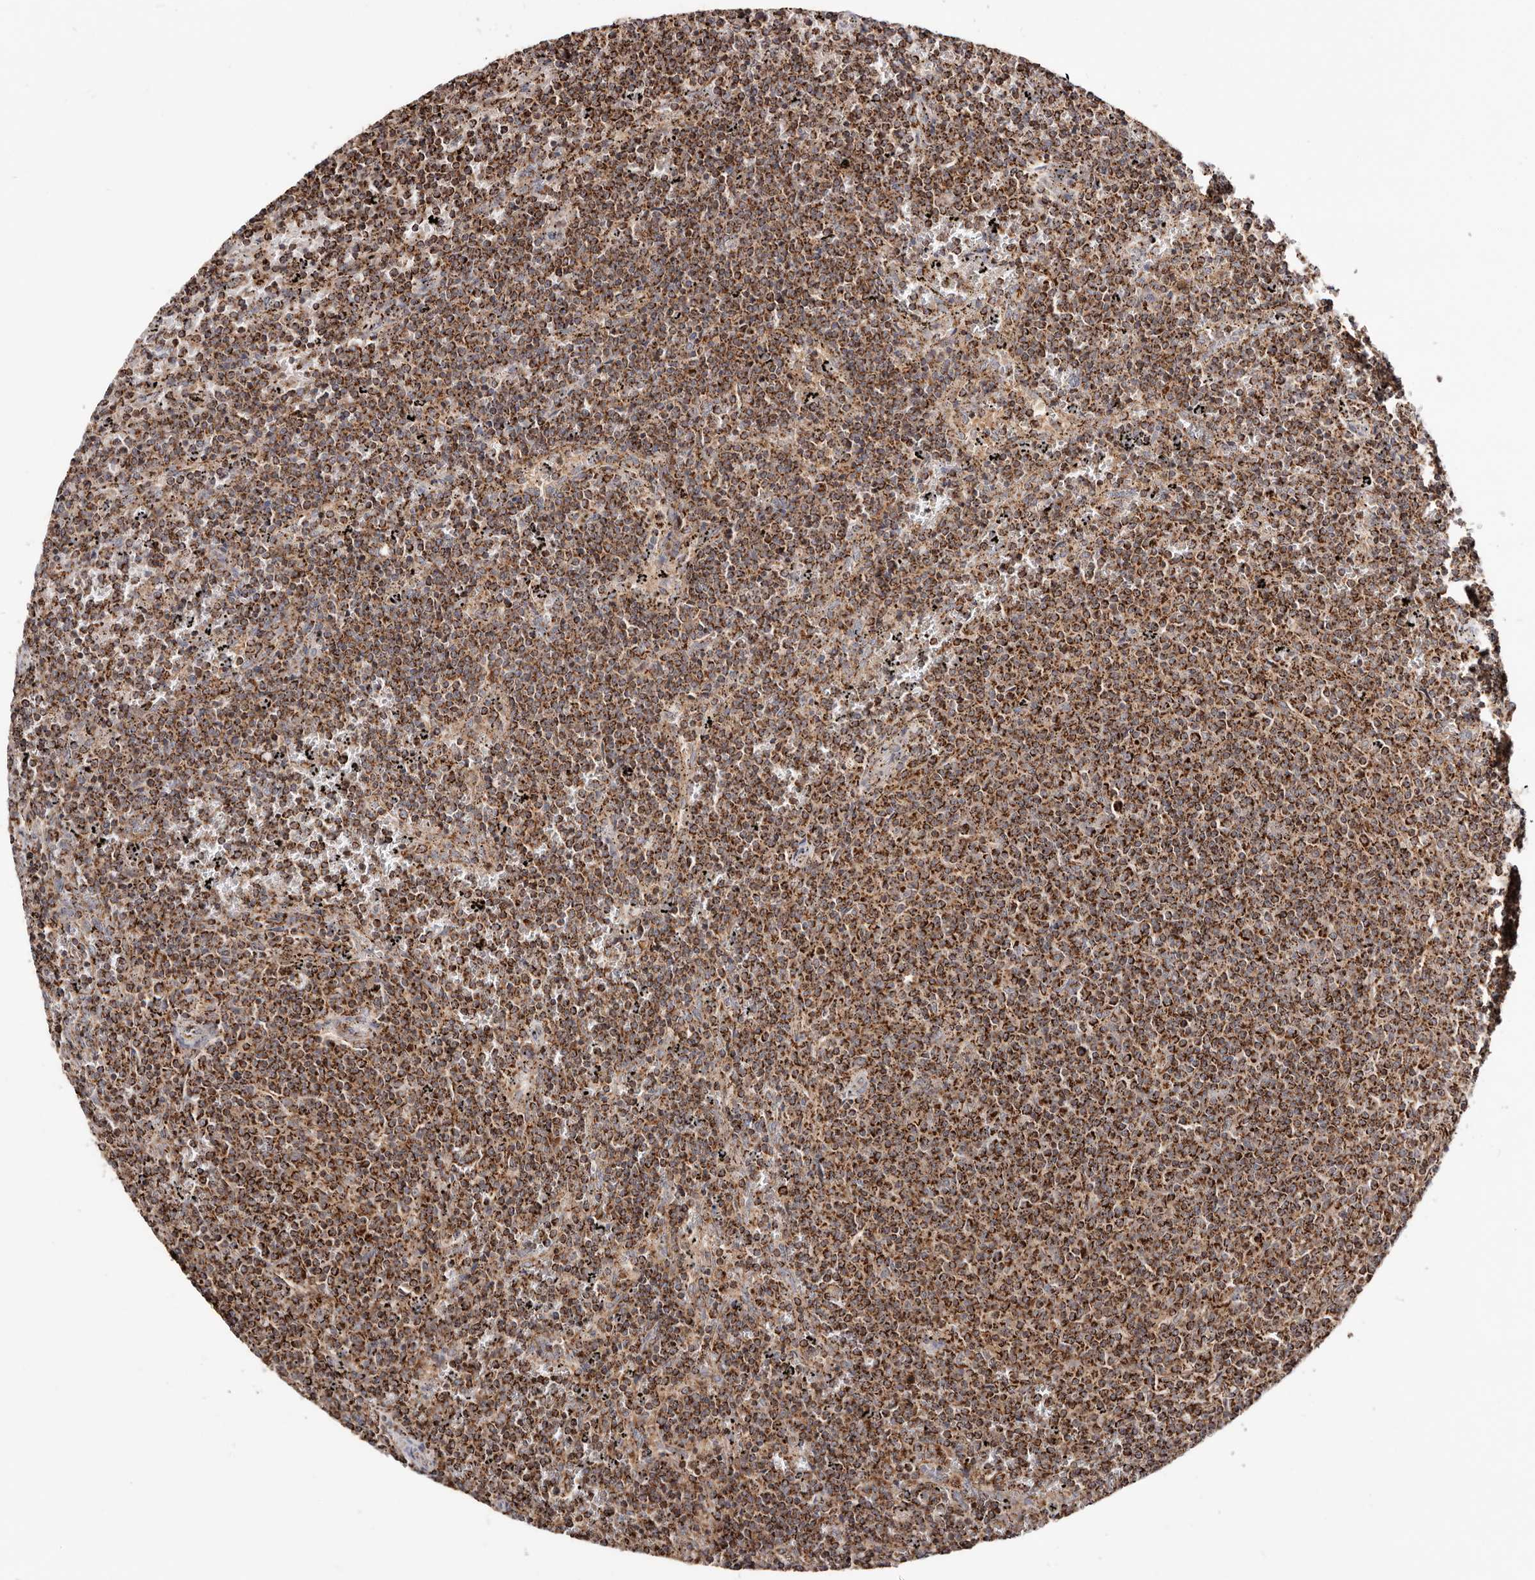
{"staining": {"intensity": "strong", "quantity": ">75%", "location": "cytoplasmic/membranous"}, "tissue": "lymphoma", "cell_type": "Tumor cells", "image_type": "cancer", "snomed": [{"axis": "morphology", "description": "Malignant lymphoma, non-Hodgkin's type, Low grade"}, {"axis": "topography", "description": "Spleen"}], "caption": "Protein analysis of malignant lymphoma, non-Hodgkin's type (low-grade) tissue shows strong cytoplasmic/membranous positivity in approximately >75% of tumor cells.", "gene": "PRKACB", "patient": {"sex": "female", "age": 50}}